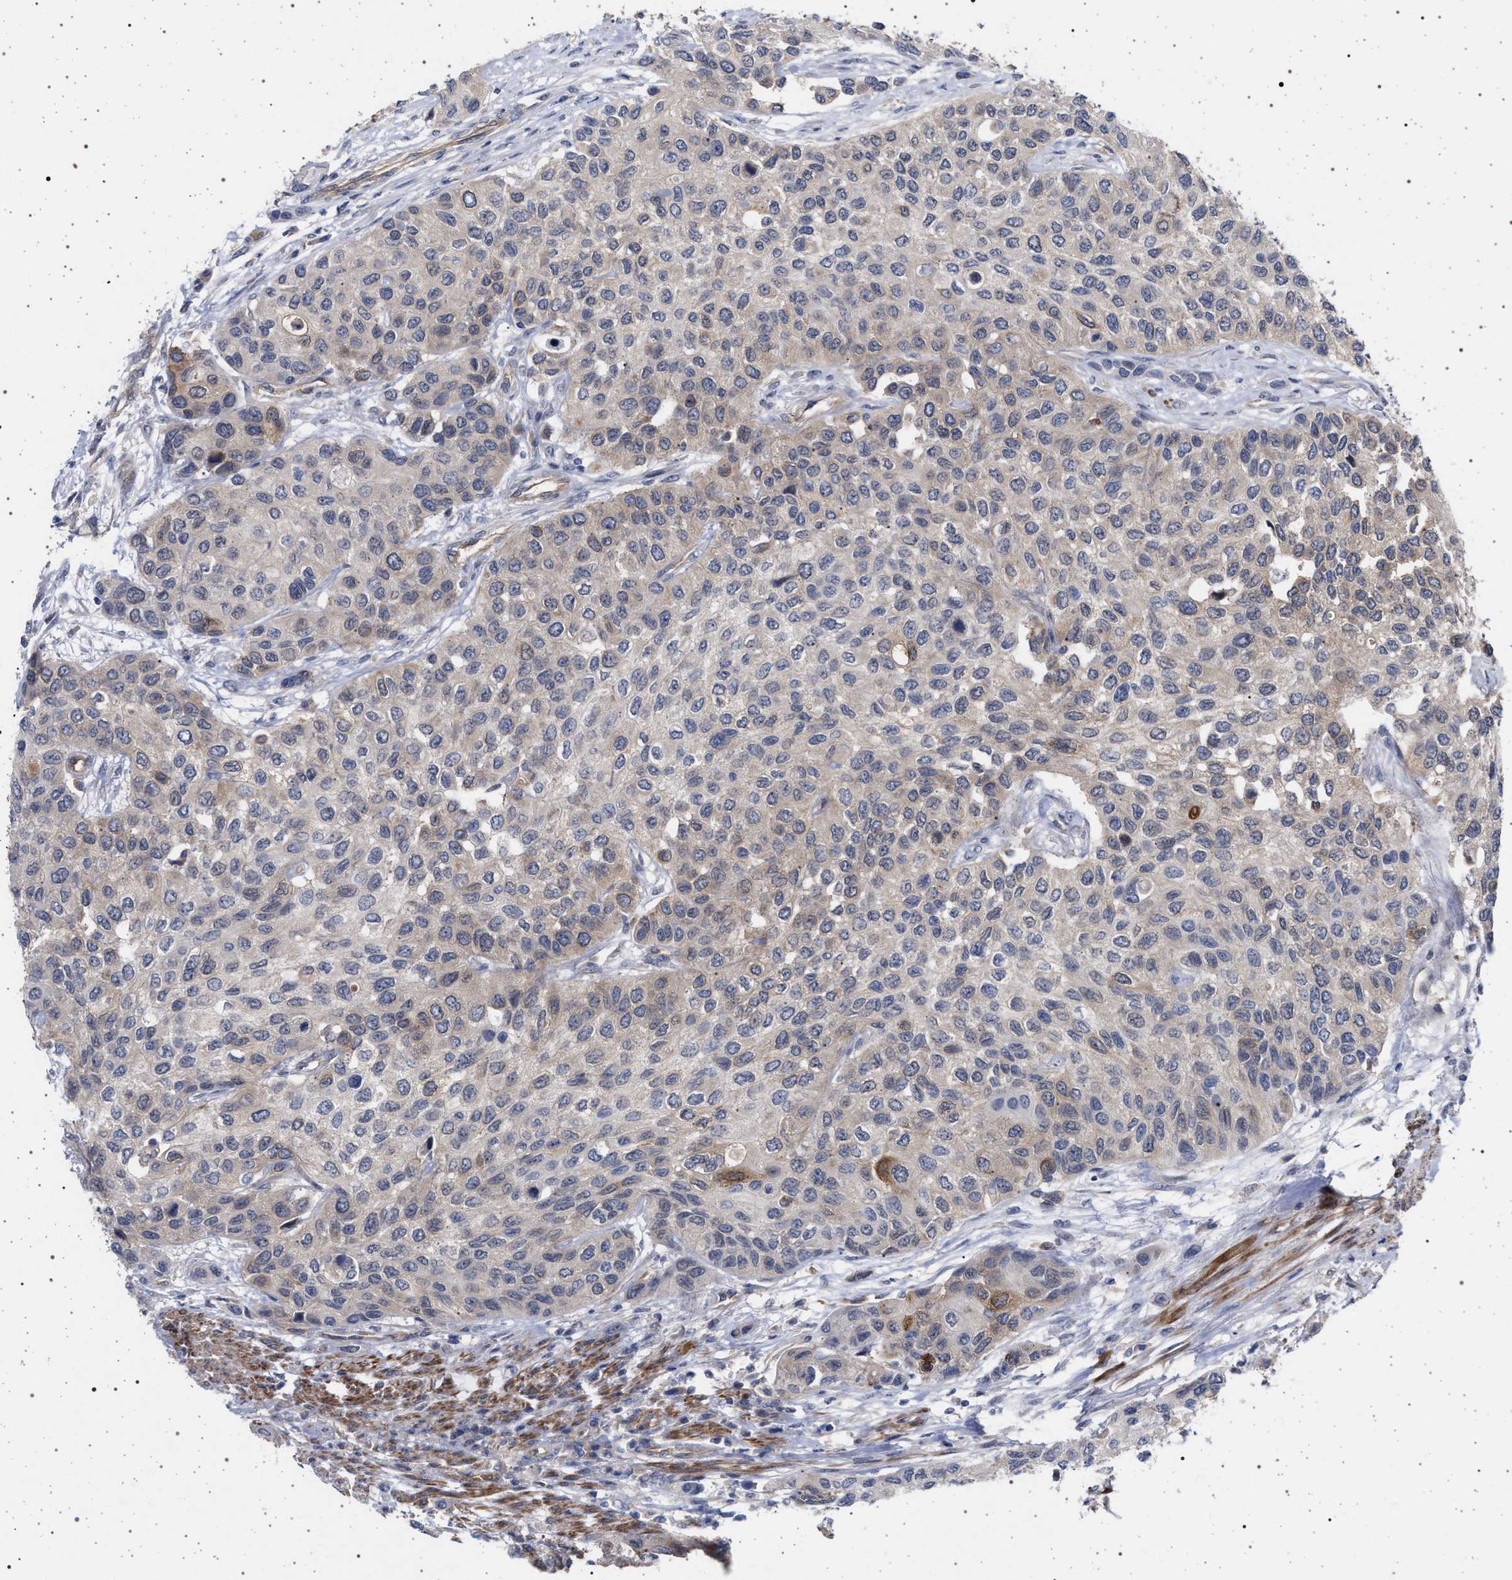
{"staining": {"intensity": "weak", "quantity": "<25%", "location": "cytoplasmic/membranous"}, "tissue": "urothelial cancer", "cell_type": "Tumor cells", "image_type": "cancer", "snomed": [{"axis": "morphology", "description": "Urothelial carcinoma, High grade"}, {"axis": "topography", "description": "Urinary bladder"}], "caption": "Tumor cells show no significant protein positivity in high-grade urothelial carcinoma.", "gene": "RBM48", "patient": {"sex": "female", "age": 56}}